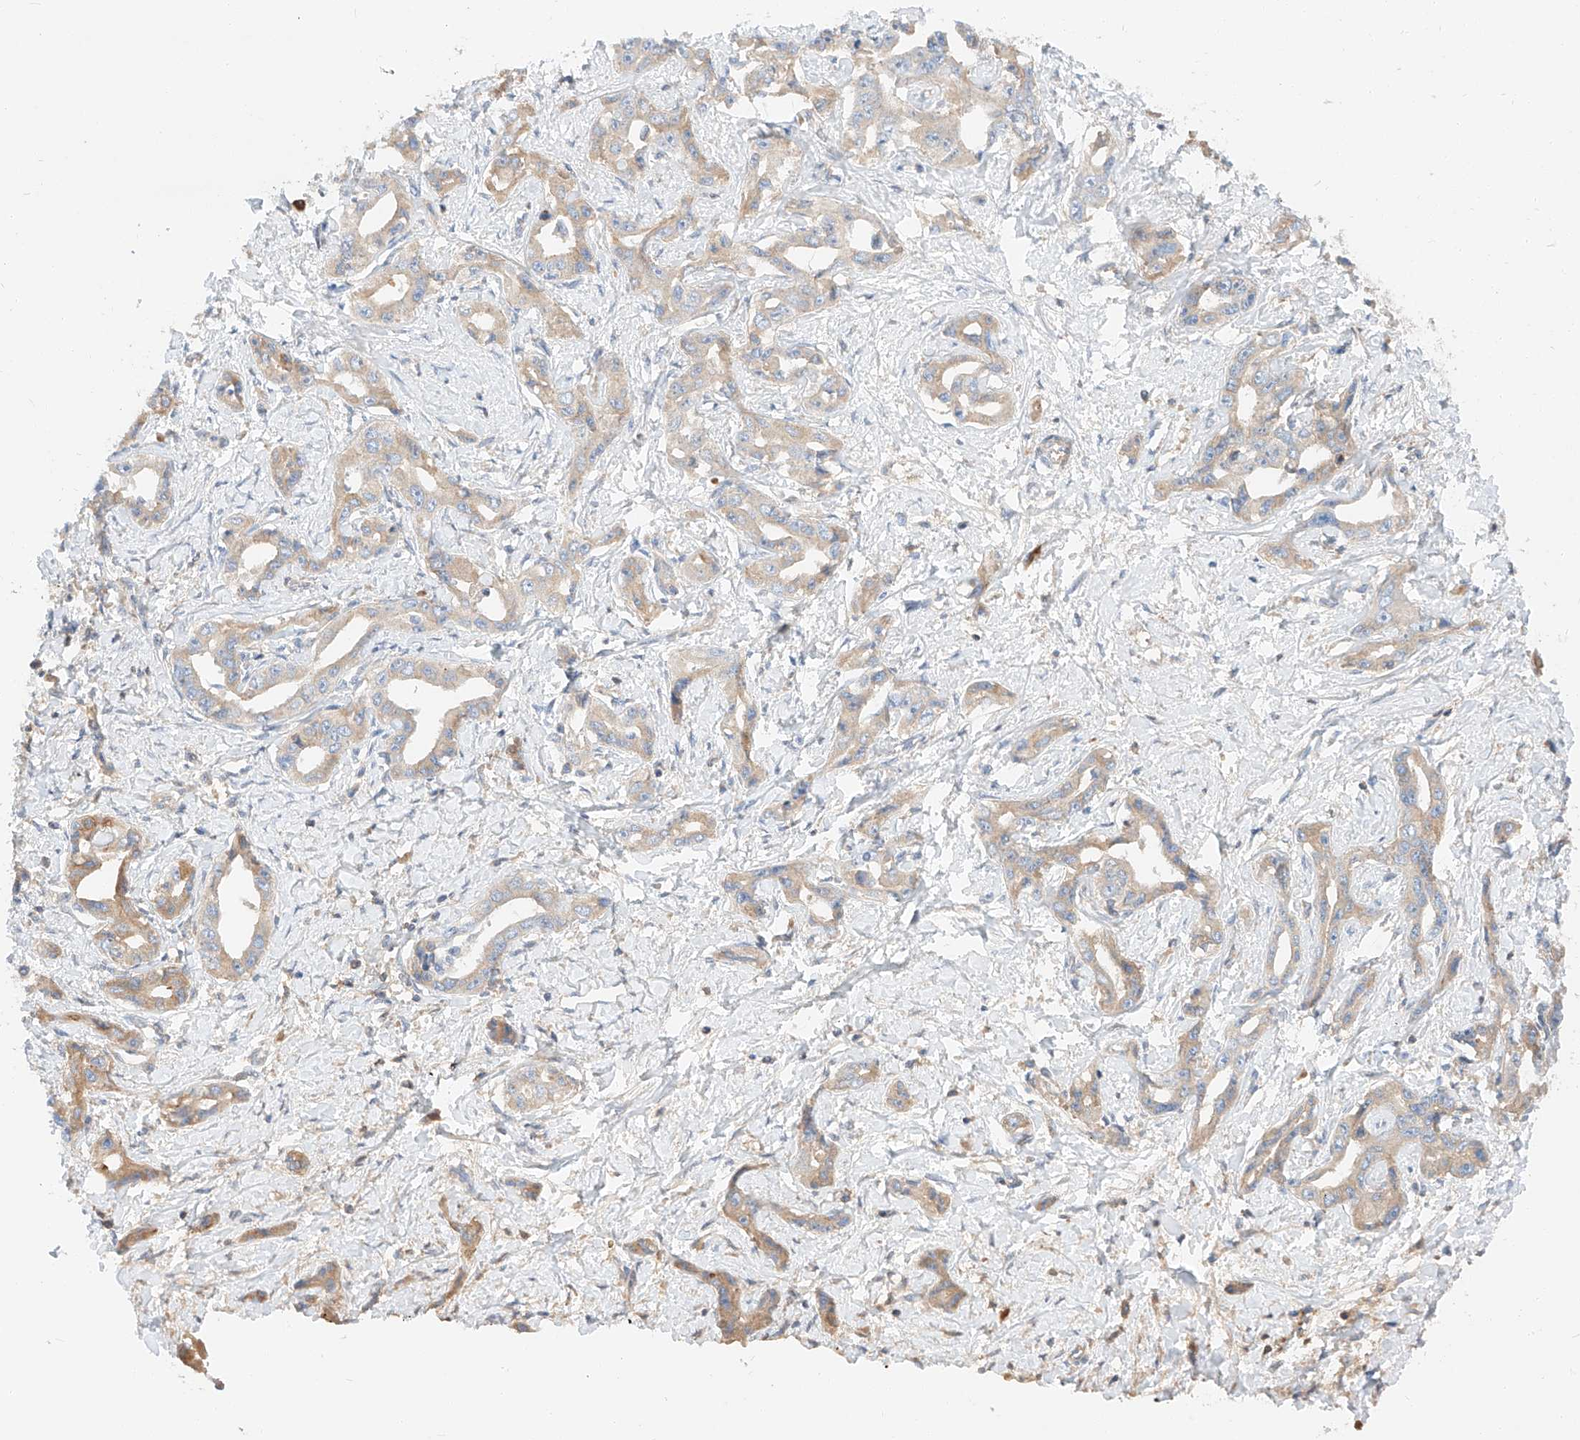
{"staining": {"intensity": "moderate", "quantity": "<25%", "location": "cytoplasmic/membranous"}, "tissue": "liver cancer", "cell_type": "Tumor cells", "image_type": "cancer", "snomed": [{"axis": "morphology", "description": "Cholangiocarcinoma"}, {"axis": "topography", "description": "Liver"}], "caption": "Immunohistochemistry histopathology image of neoplastic tissue: cholangiocarcinoma (liver) stained using immunohistochemistry demonstrates low levels of moderate protein expression localized specifically in the cytoplasmic/membranous of tumor cells, appearing as a cytoplasmic/membranous brown color.", "gene": "MAP7", "patient": {"sex": "male", "age": 59}}